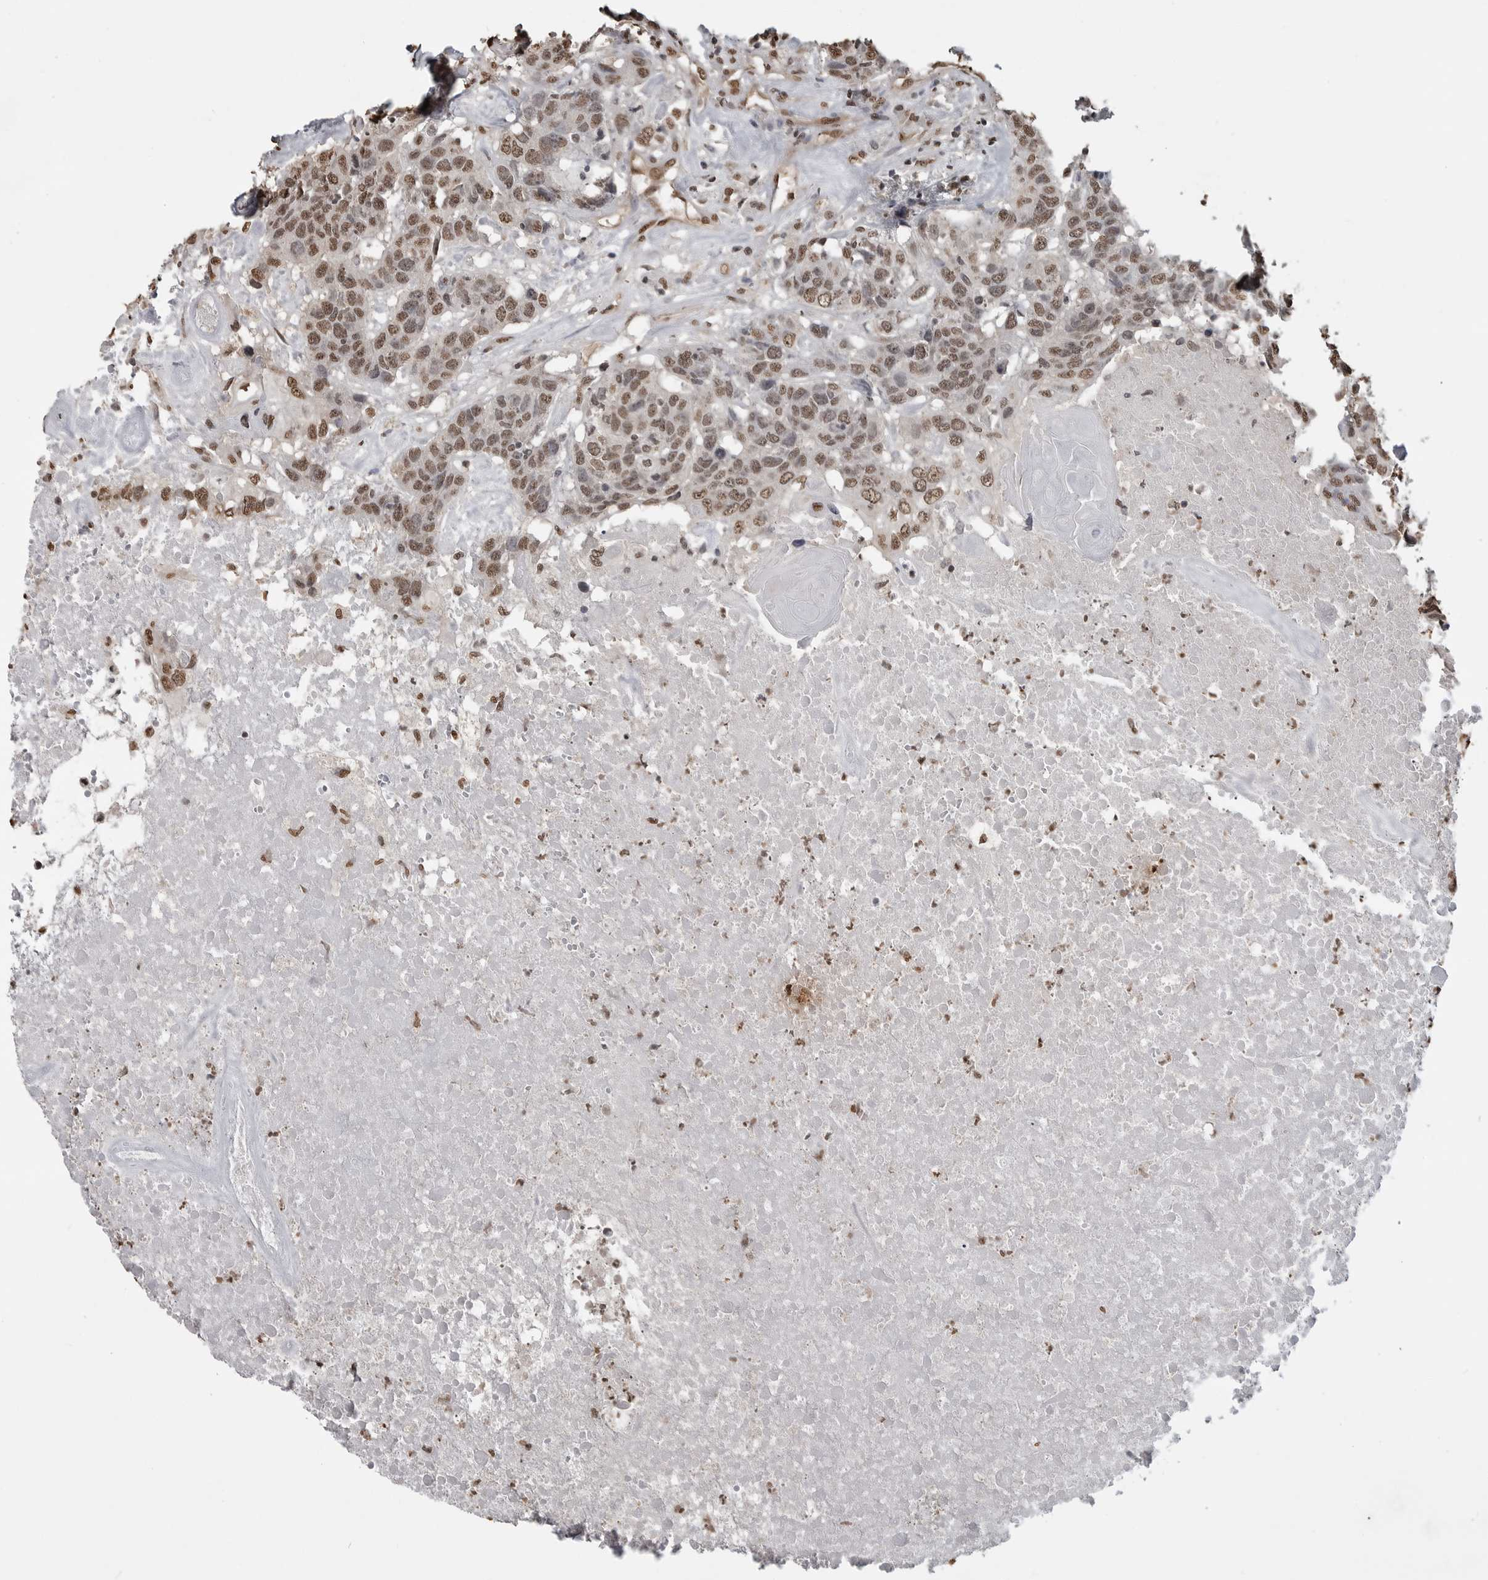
{"staining": {"intensity": "moderate", "quantity": ">75%", "location": "nuclear"}, "tissue": "head and neck cancer", "cell_type": "Tumor cells", "image_type": "cancer", "snomed": [{"axis": "morphology", "description": "Squamous cell carcinoma, NOS"}, {"axis": "topography", "description": "Head-Neck"}], "caption": "Immunohistochemistry (IHC) staining of head and neck cancer (squamous cell carcinoma), which exhibits medium levels of moderate nuclear positivity in about >75% of tumor cells indicating moderate nuclear protein positivity. The staining was performed using DAB (brown) for protein detection and nuclei were counterstained in hematoxylin (blue).", "gene": "SMAD2", "patient": {"sex": "male", "age": 66}}